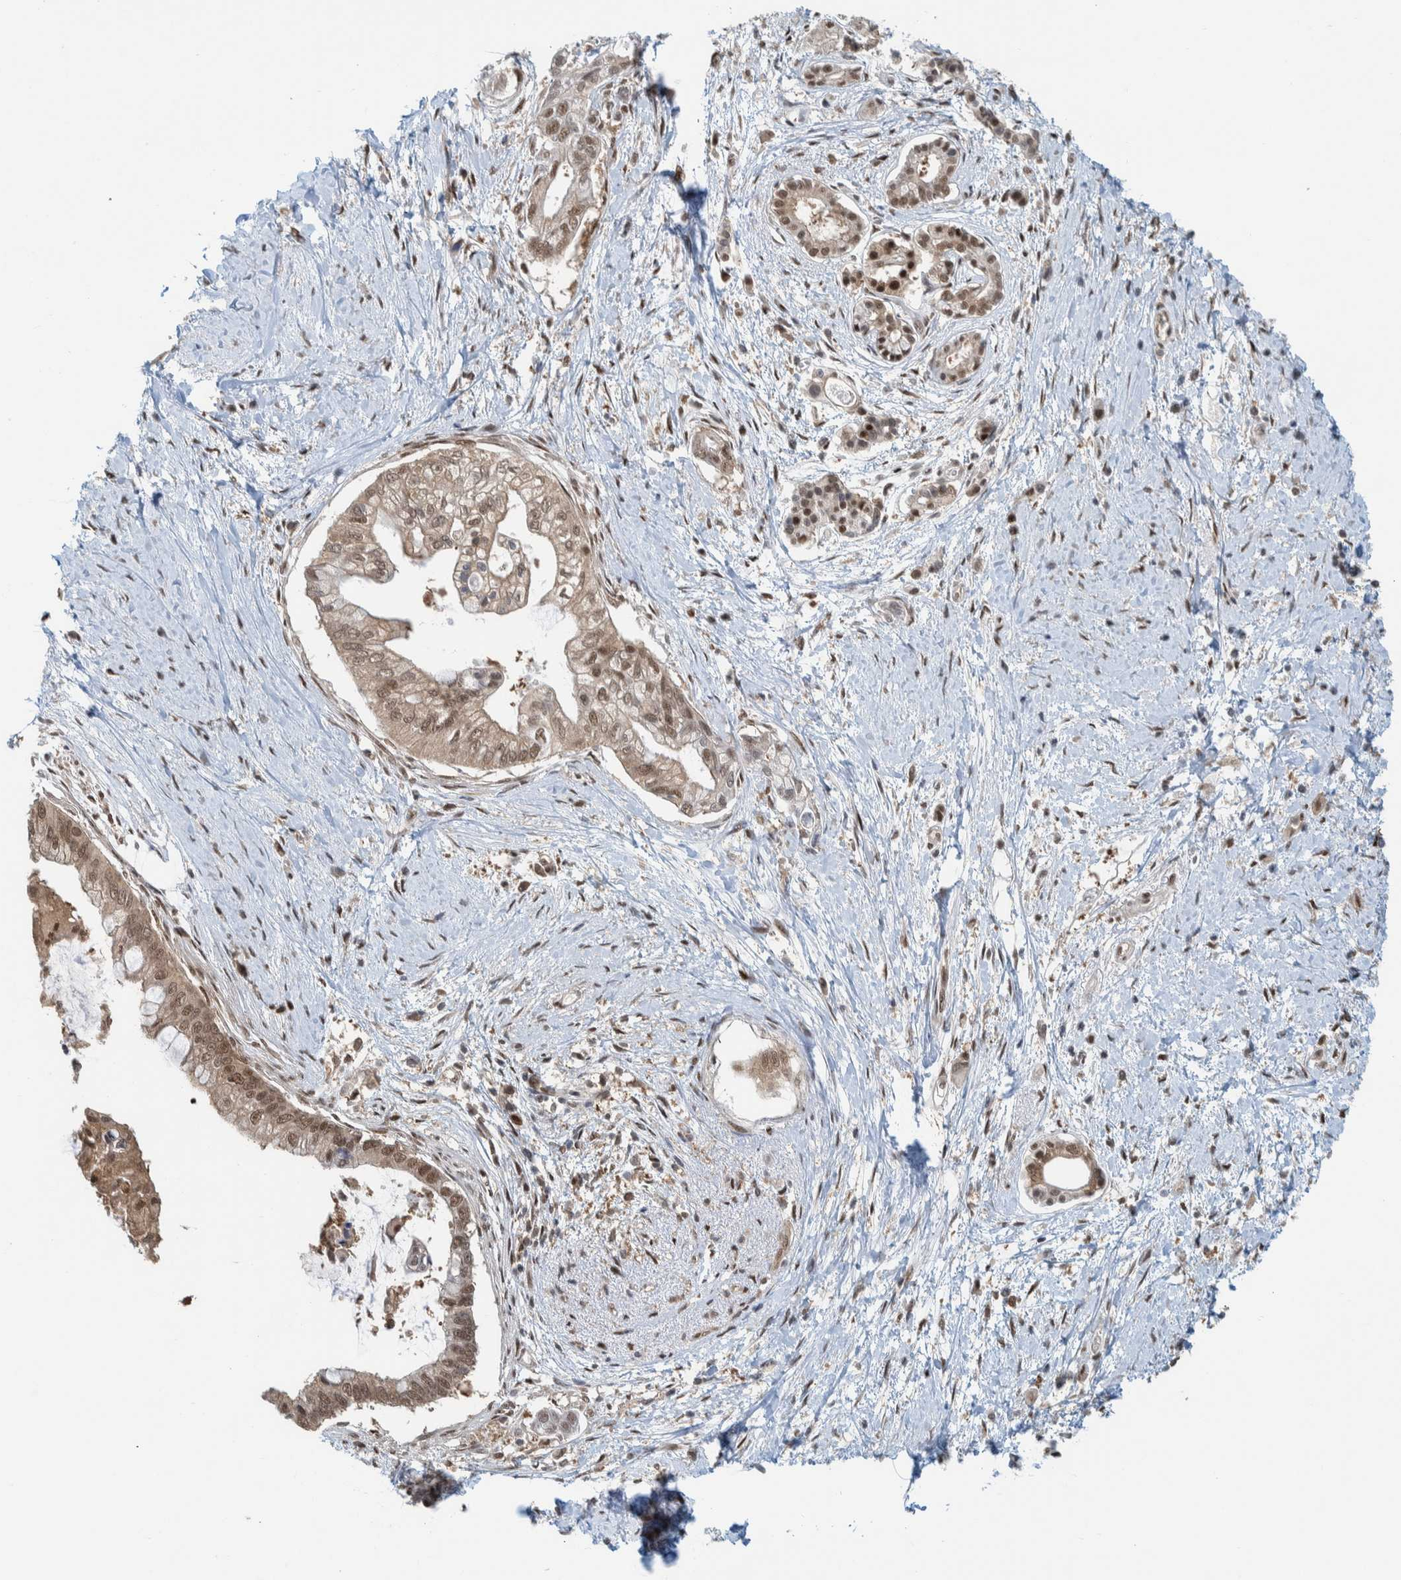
{"staining": {"intensity": "moderate", "quantity": ">75%", "location": "cytoplasmic/membranous,nuclear"}, "tissue": "pancreatic cancer", "cell_type": "Tumor cells", "image_type": "cancer", "snomed": [{"axis": "morphology", "description": "Adenocarcinoma, NOS"}, {"axis": "topography", "description": "Pancreas"}], "caption": "Protein expression analysis of pancreatic cancer (adenocarcinoma) reveals moderate cytoplasmic/membranous and nuclear positivity in about >75% of tumor cells.", "gene": "COPS3", "patient": {"sex": "male", "age": 59}}